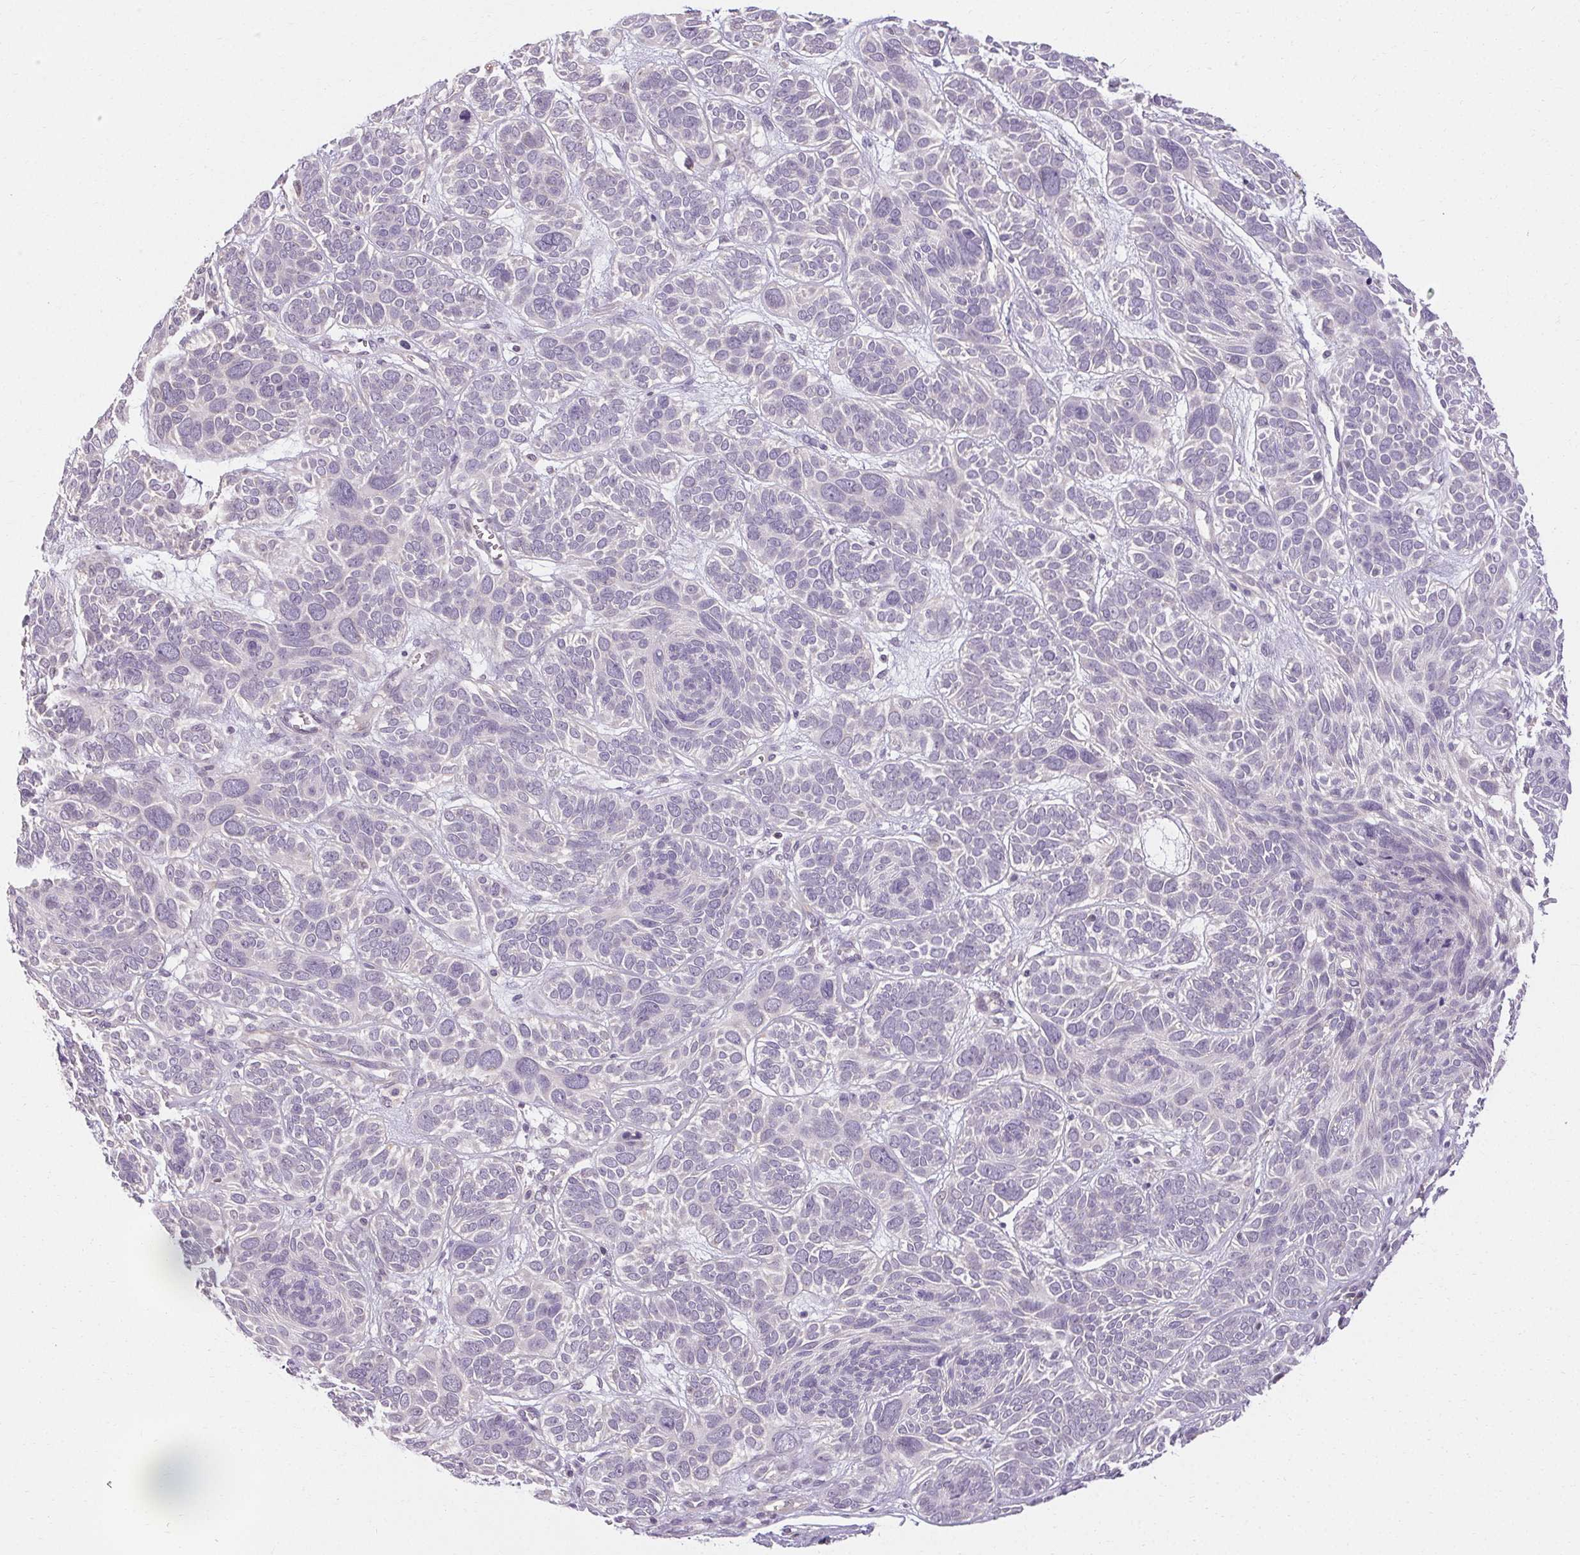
{"staining": {"intensity": "negative", "quantity": "none", "location": "none"}, "tissue": "skin cancer", "cell_type": "Tumor cells", "image_type": "cancer", "snomed": [{"axis": "morphology", "description": "Basal cell carcinoma"}, {"axis": "topography", "description": "Skin"}, {"axis": "topography", "description": "Skin of face"}], "caption": "Immunohistochemistry of skin cancer reveals no expression in tumor cells.", "gene": "TMEM52B", "patient": {"sex": "male", "age": 73}}